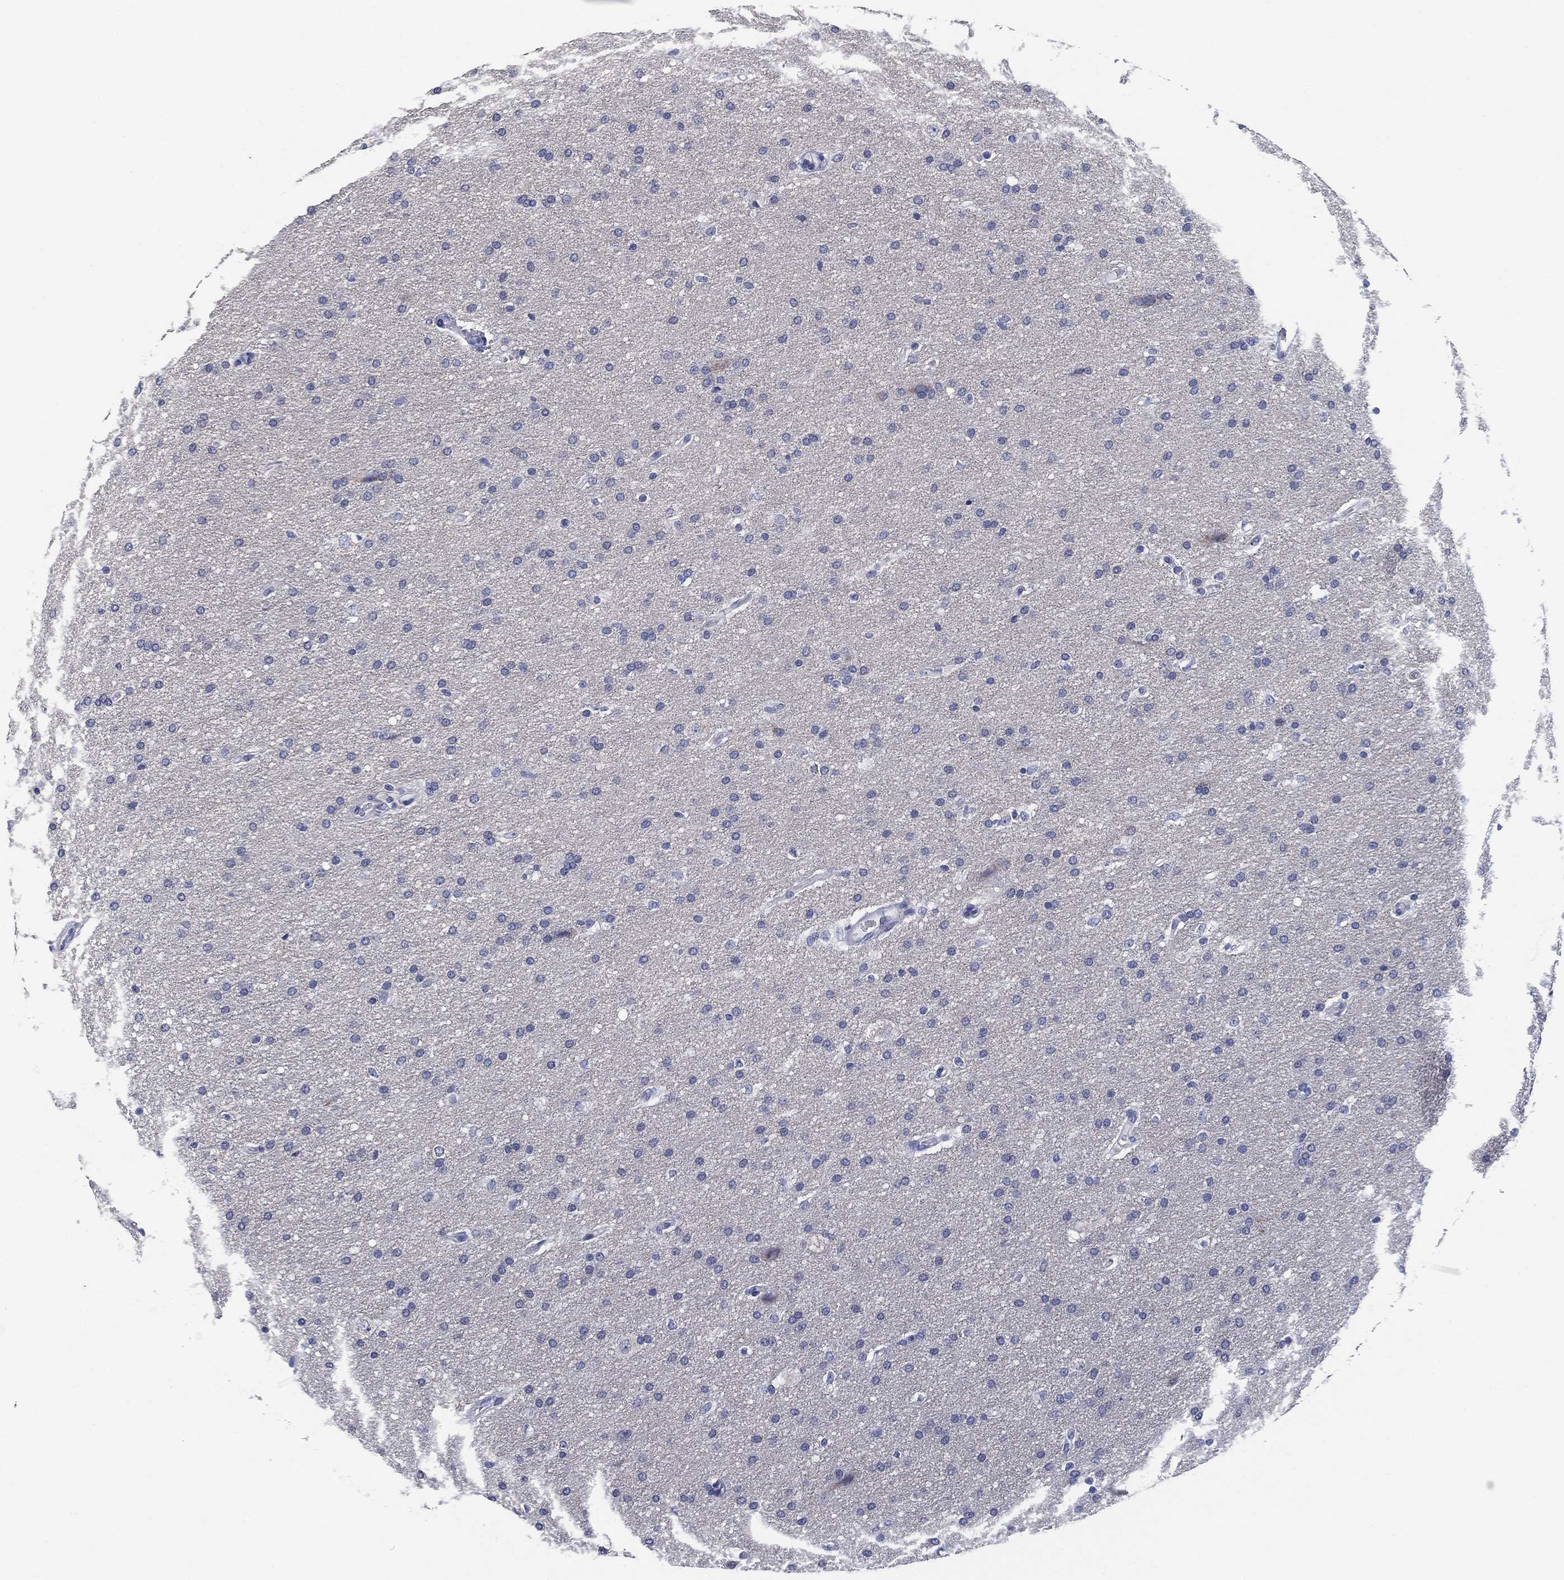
{"staining": {"intensity": "negative", "quantity": "none", "location": "none"}, "tissue": "glioma", "cell_type": "Tumor cells", "image_type": "cancer", "snomed": [{"axis": "morphology", "description": "Glioma, malignant, Low grade"}, {"axis": "topography", "description": "Brain"}], "caption": "IHC image of glioma stained for a protein (brown), which exhibits no positivity in tumor cells.", "gene": "CLUL1", "patient": {"sex": "female", "age": 37}}